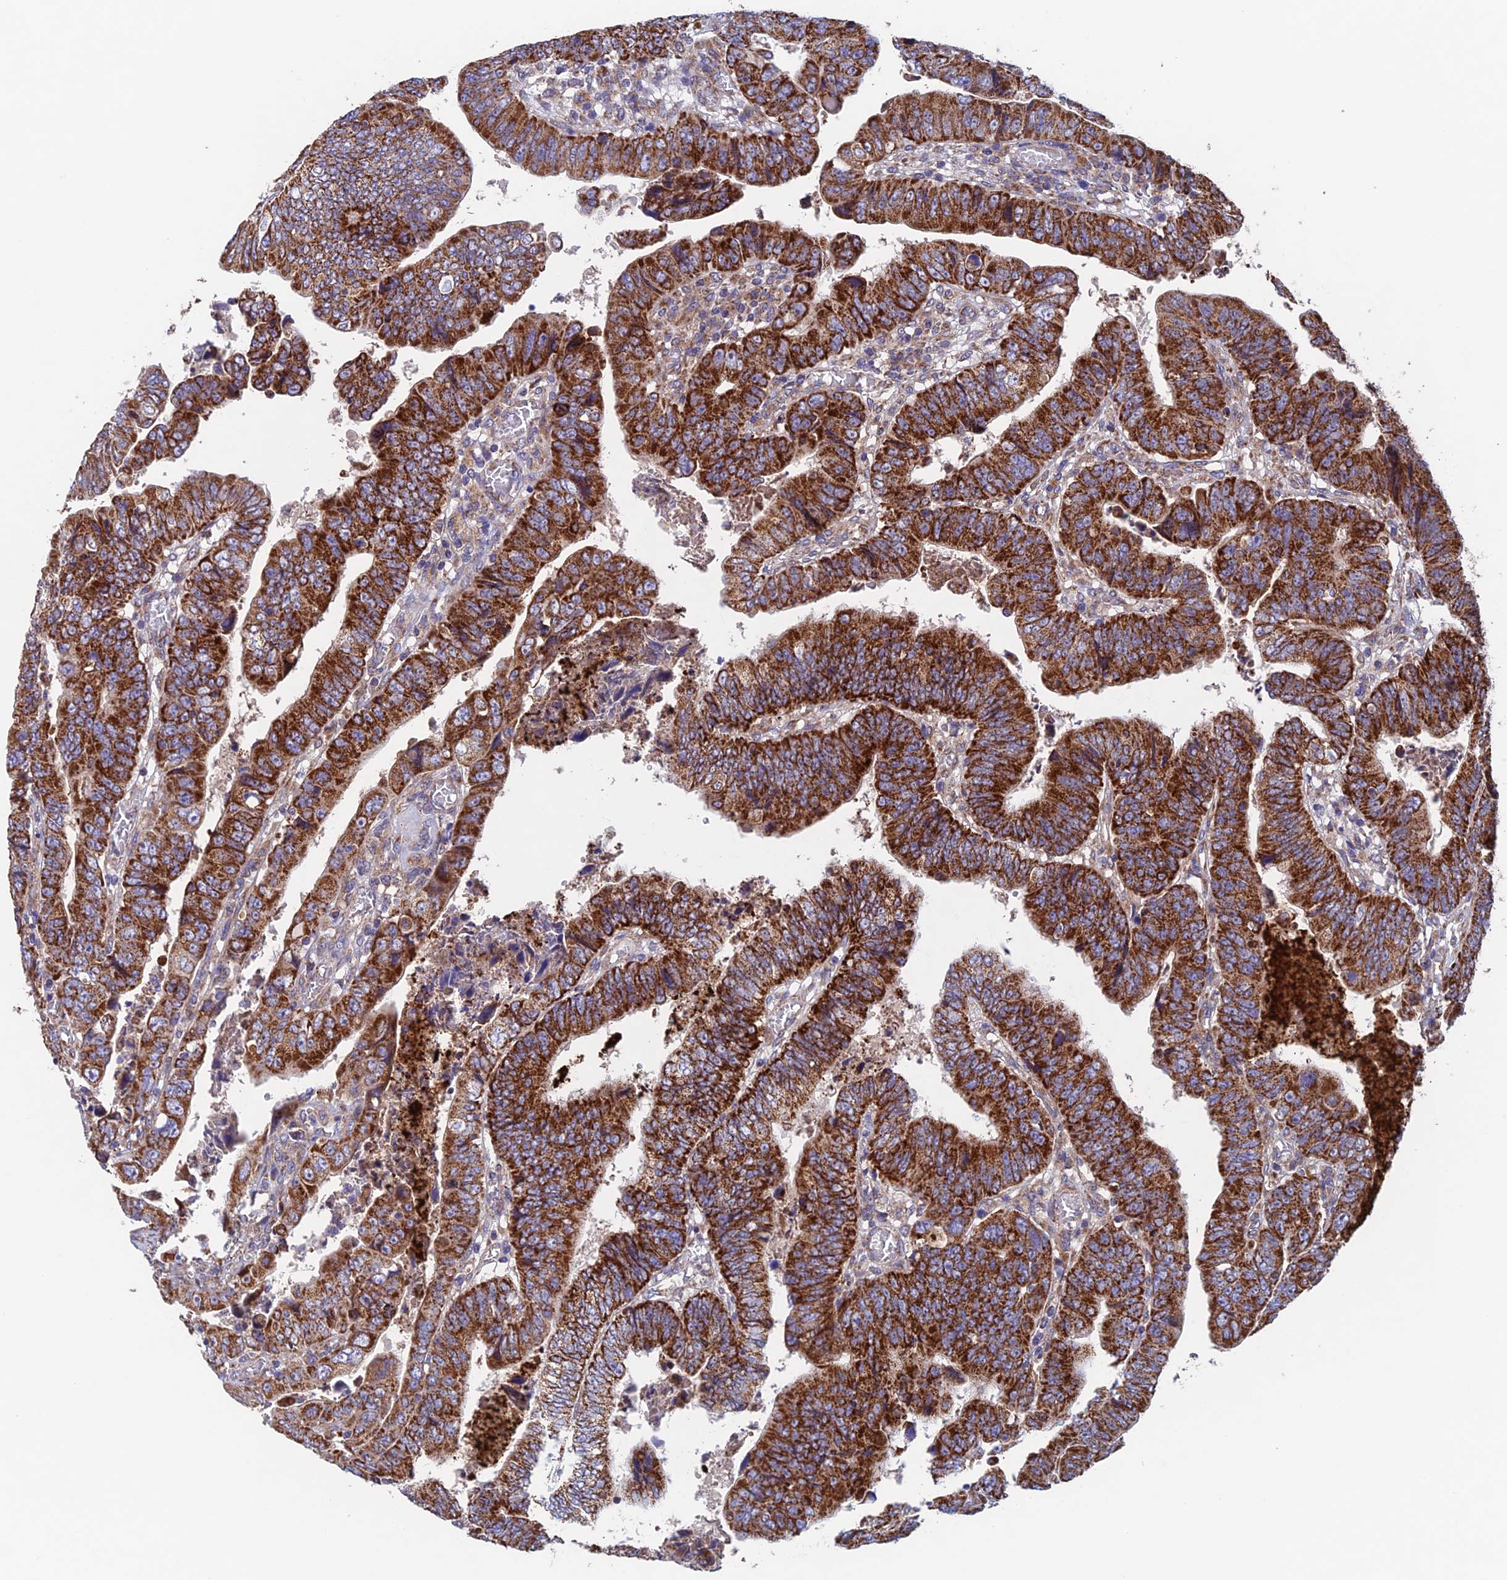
{"staining": {"intensity": "strong", "quantity": ">75%", "location": "cytoplasmic/membranous"}, "tissue": "colorectal cancer", "cell_type": "Tumor cells", "image_type": "cancer", "snomed": [{"axis": "morphology", "description": "Normal tissue, NOS"}, {"axis": "morphology", "description": "Adenocarcinoma, NOS"}, {"axis": "topography", "description": "Rectum"}], "caption": "This histopathology image displays colorectal cancer stained with immunohistochemistry to label a protein in brown. The cytoplasmic/membranous of tumor cells show strong positivity for the protein. Nuclei are counter-stained blue.", "gene": "MRPL1", "patient": {"sex": "female", "age": 65}}